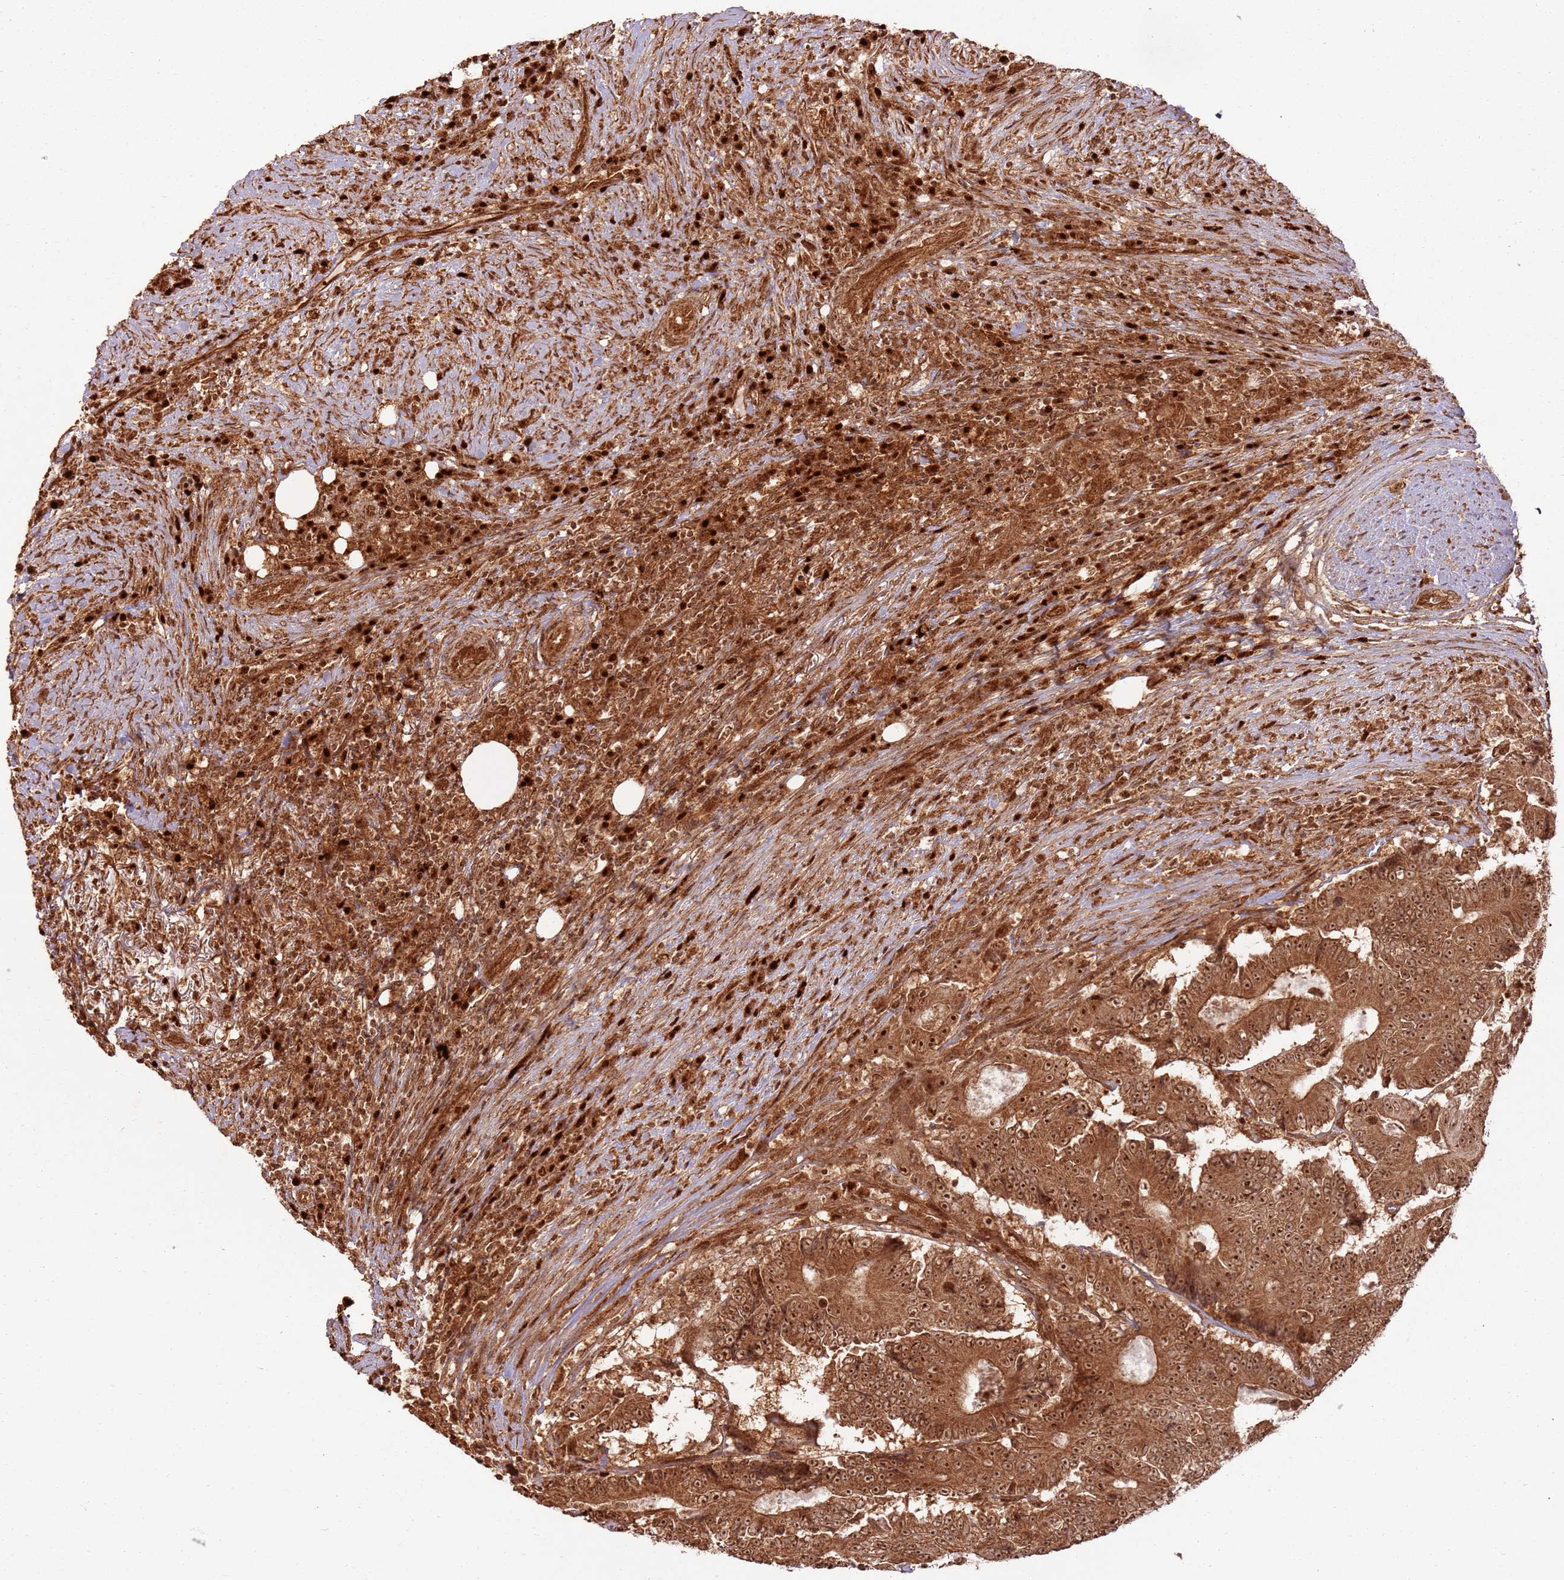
{"staining": {"intensity": "strong", "quantity": ">75%", "location": "cytoplasmic/membranous,nuclear"}, "tissue": "colorectal cancer", "cell_type": "Tumor cells", "image_type": "cancer", "snomed": [{"axis": "morphology", "description": "Adenocarcinoma, NOS"}, {"axis": "topography", "description": "Colon"}], "caption": "Protein expression analysis of human adenocarcinoma (colorectal) reveals strong cytoplasmic/membranous and nuclear positivity in approximately >75% of tumor cells.", "gene": "TBC1D13", "patient": {"sex": "male", "age": 83}}